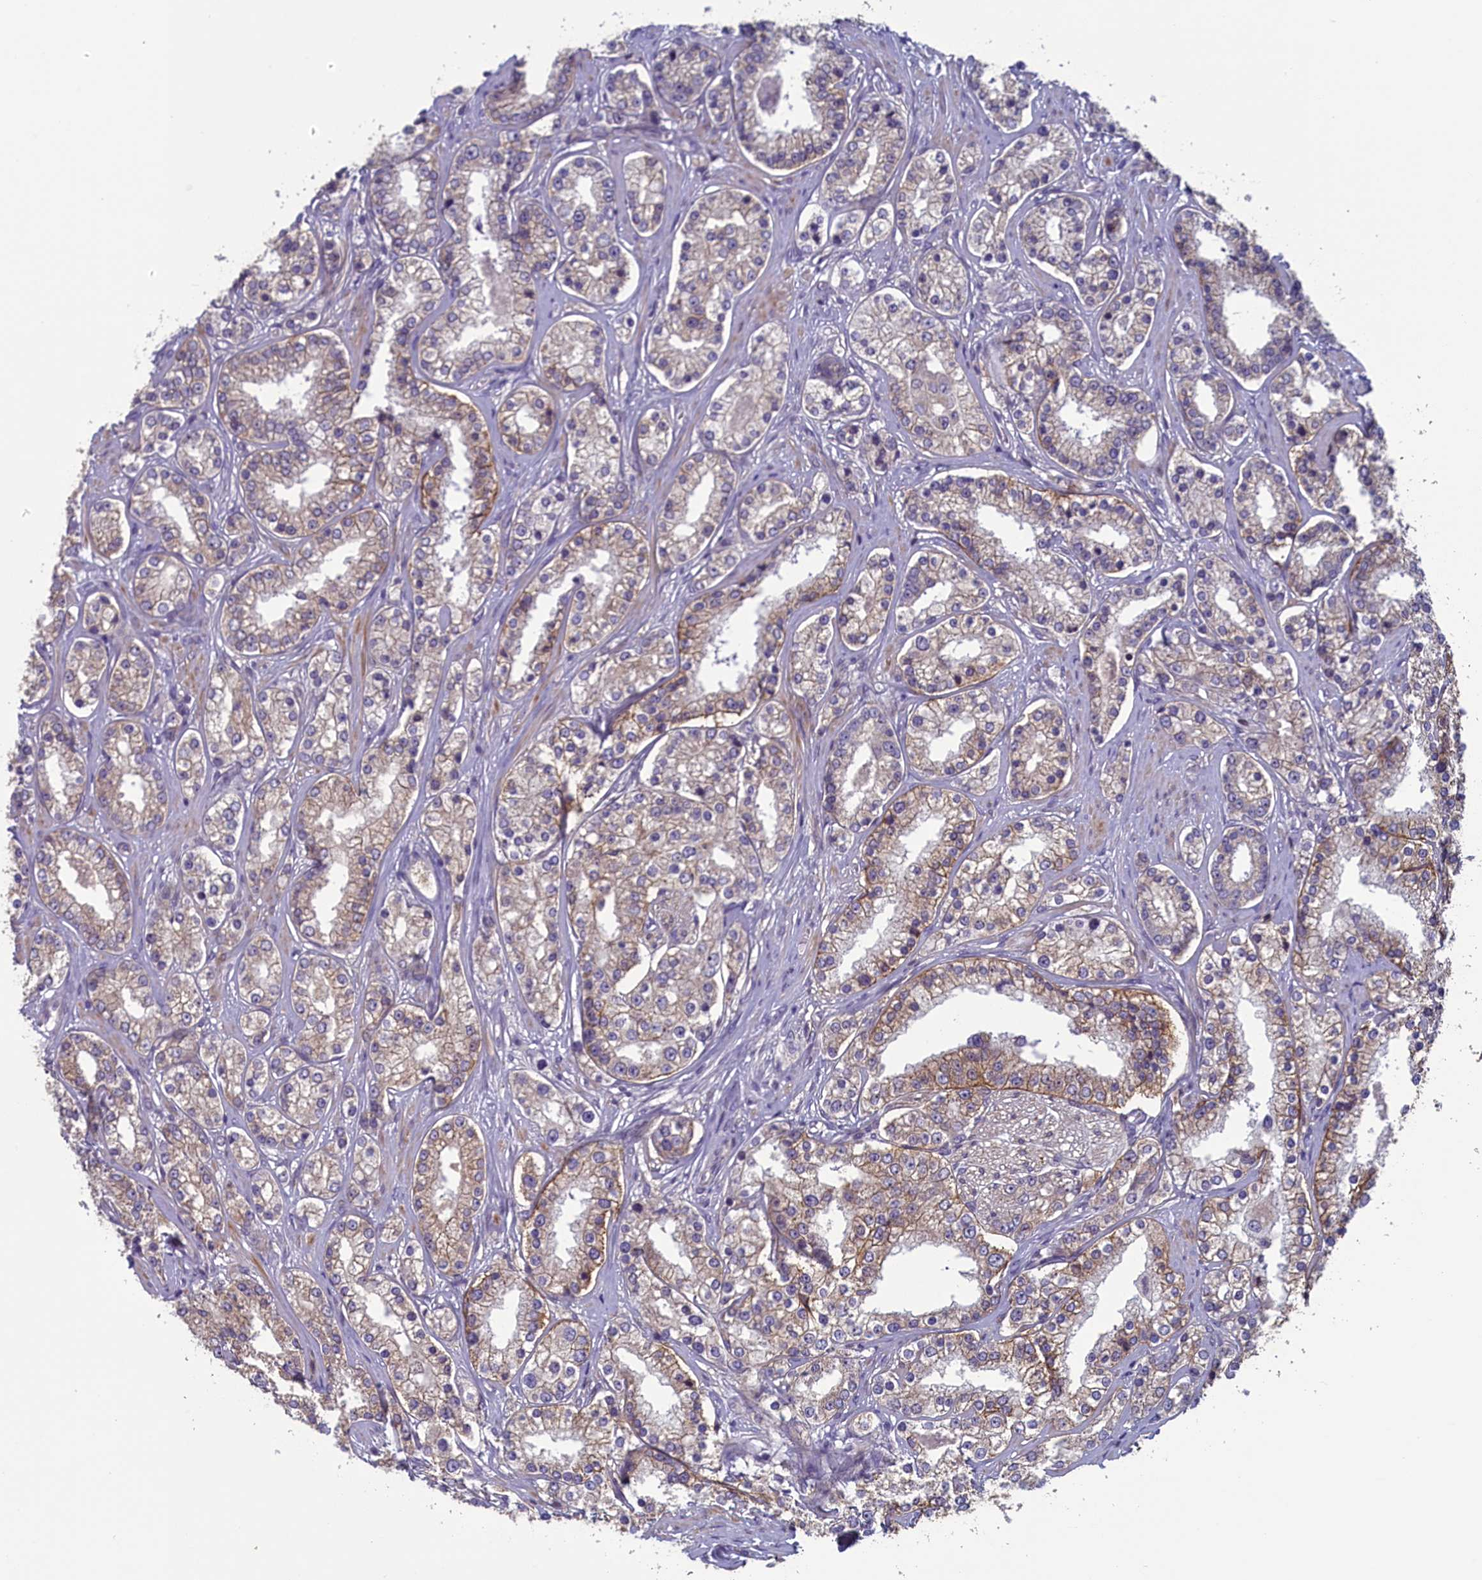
{"staining": {"intensity": "weak", "quantity": "25%-75%", "location": "cytoplasmic/membranous"}, "tissue": "prostate cancer", "cell_type": "Tumor cells", "image_type": "cancer", "snomed": [{"axis": "morphology", "description": "Normal tissue, NOS"}, {"axis": "morphology", "description": "Adenocarcinoma, High grade"}, {"axis": "topography", "description": "Prostate"}], "caption": "The micrograph exhibits staining of high-grade adenocarcinoma (prostate), revealing weak cytoplasmic/membranous protein expression (brown color) within tumor cells. The staining was performed using DAB (3,3'-diaminobenzidine), with brown indicating positive protein expression. Nuclei are stained blue with hematoxylin.", "gene": "ANKRD39", "patient": {"sex": "male", "age": 83}}